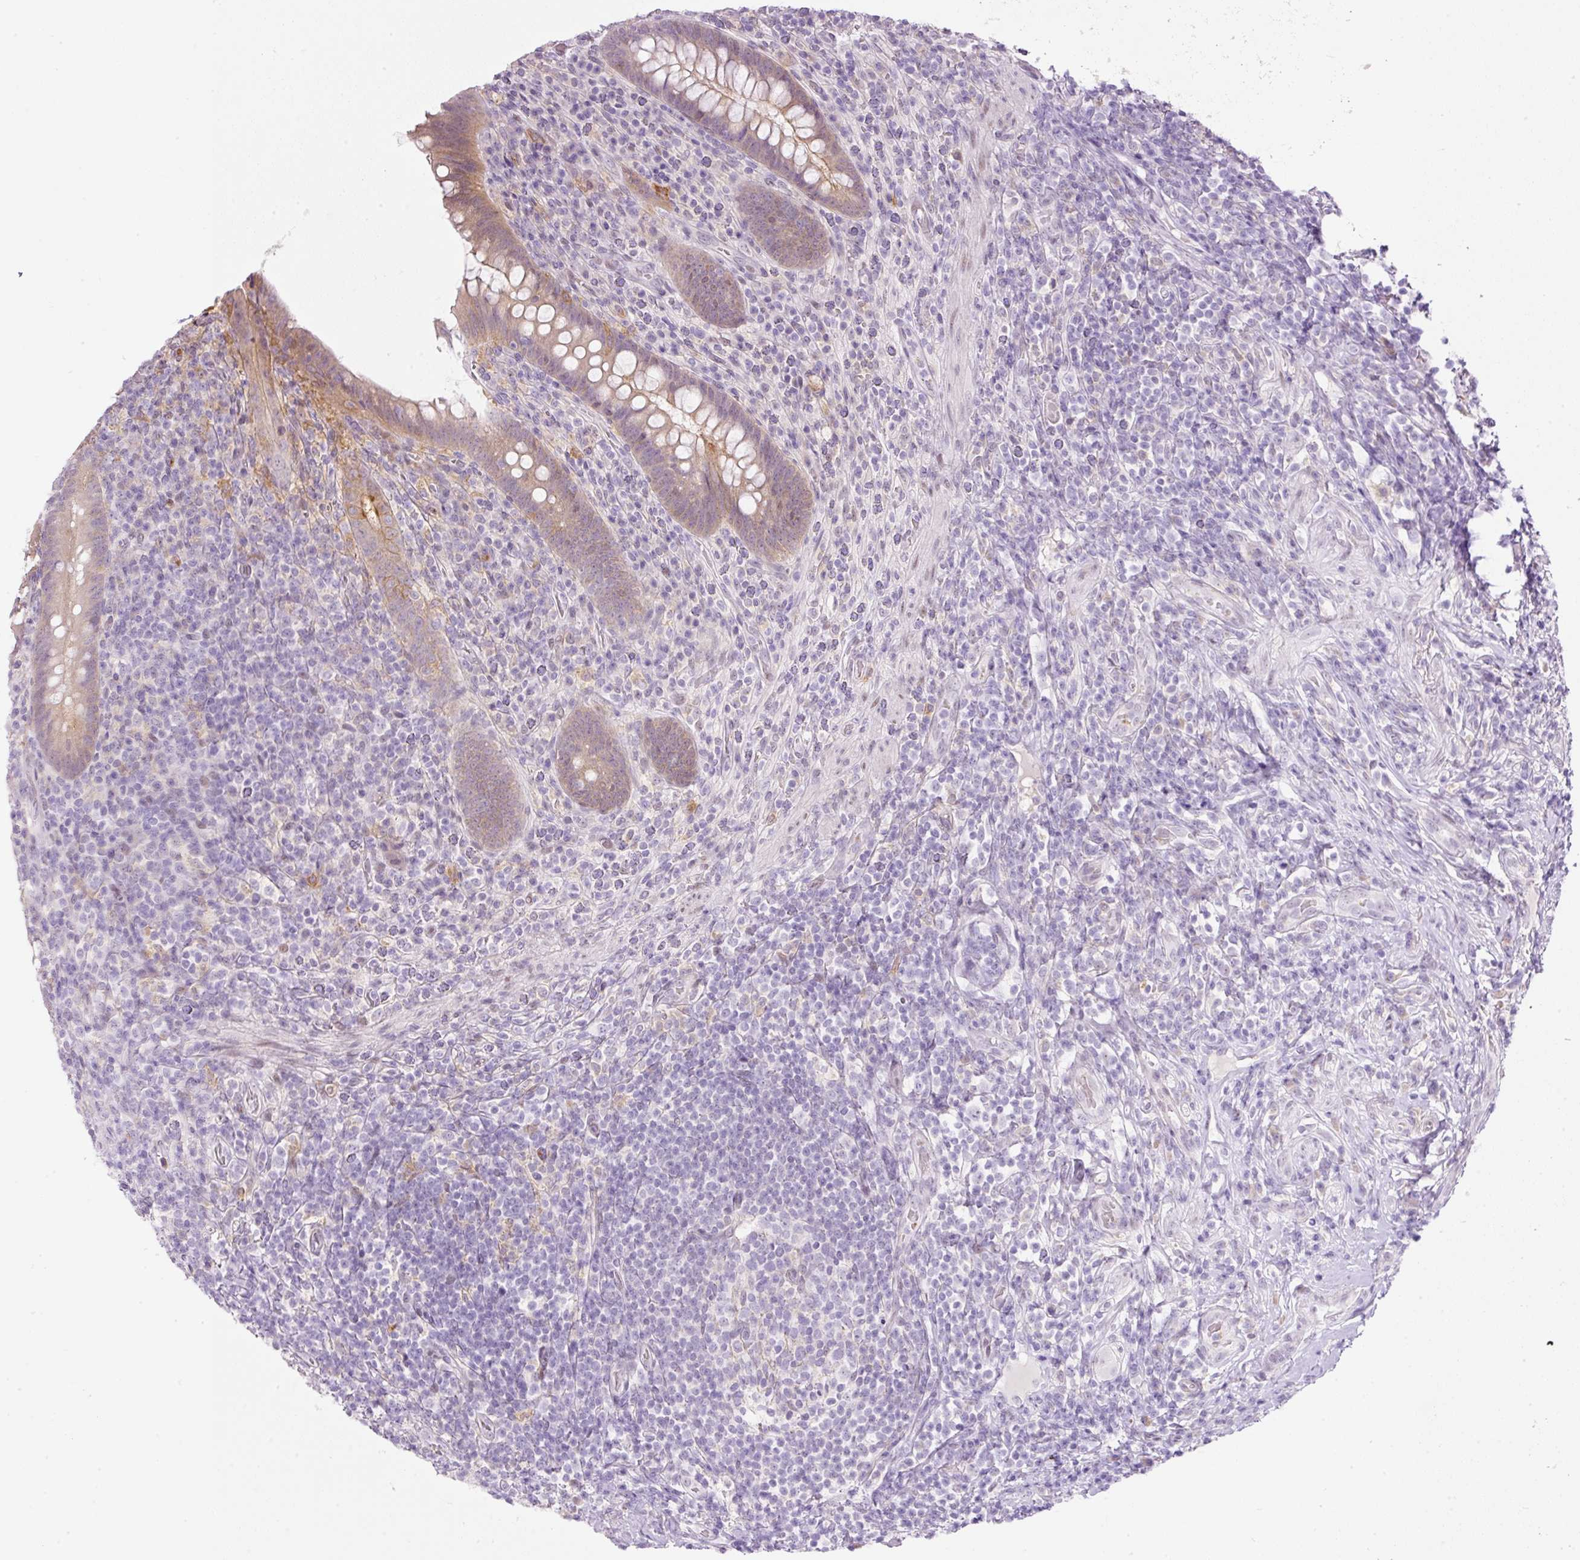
{"staining": {"intensity": "weak", "quantity": "25%-75%", "location": "cytoplasmic/membranous"}, "tissue": "appendix", "cell_type": "Glandular cells", "image_type": "normal", "snomed": [{"axis": "morphology", "description": "Normal tissue, NOS"}, {"axis": "topography", "description": "Appendix"}], "caption": "Immunohistochemical staining of benign human appendix demonstrates 25%-75% levels of weak cytoplasmic/membranous protein expression in about 25%-75% of glandular cells. The staining was performed using DAB to visualize the protein expression in brown, while the nuclei were stained in blue with hematoxylin (Magnification: 20x).", "gene": "SRC", "patient": {"sex": "female", "age": 43}}